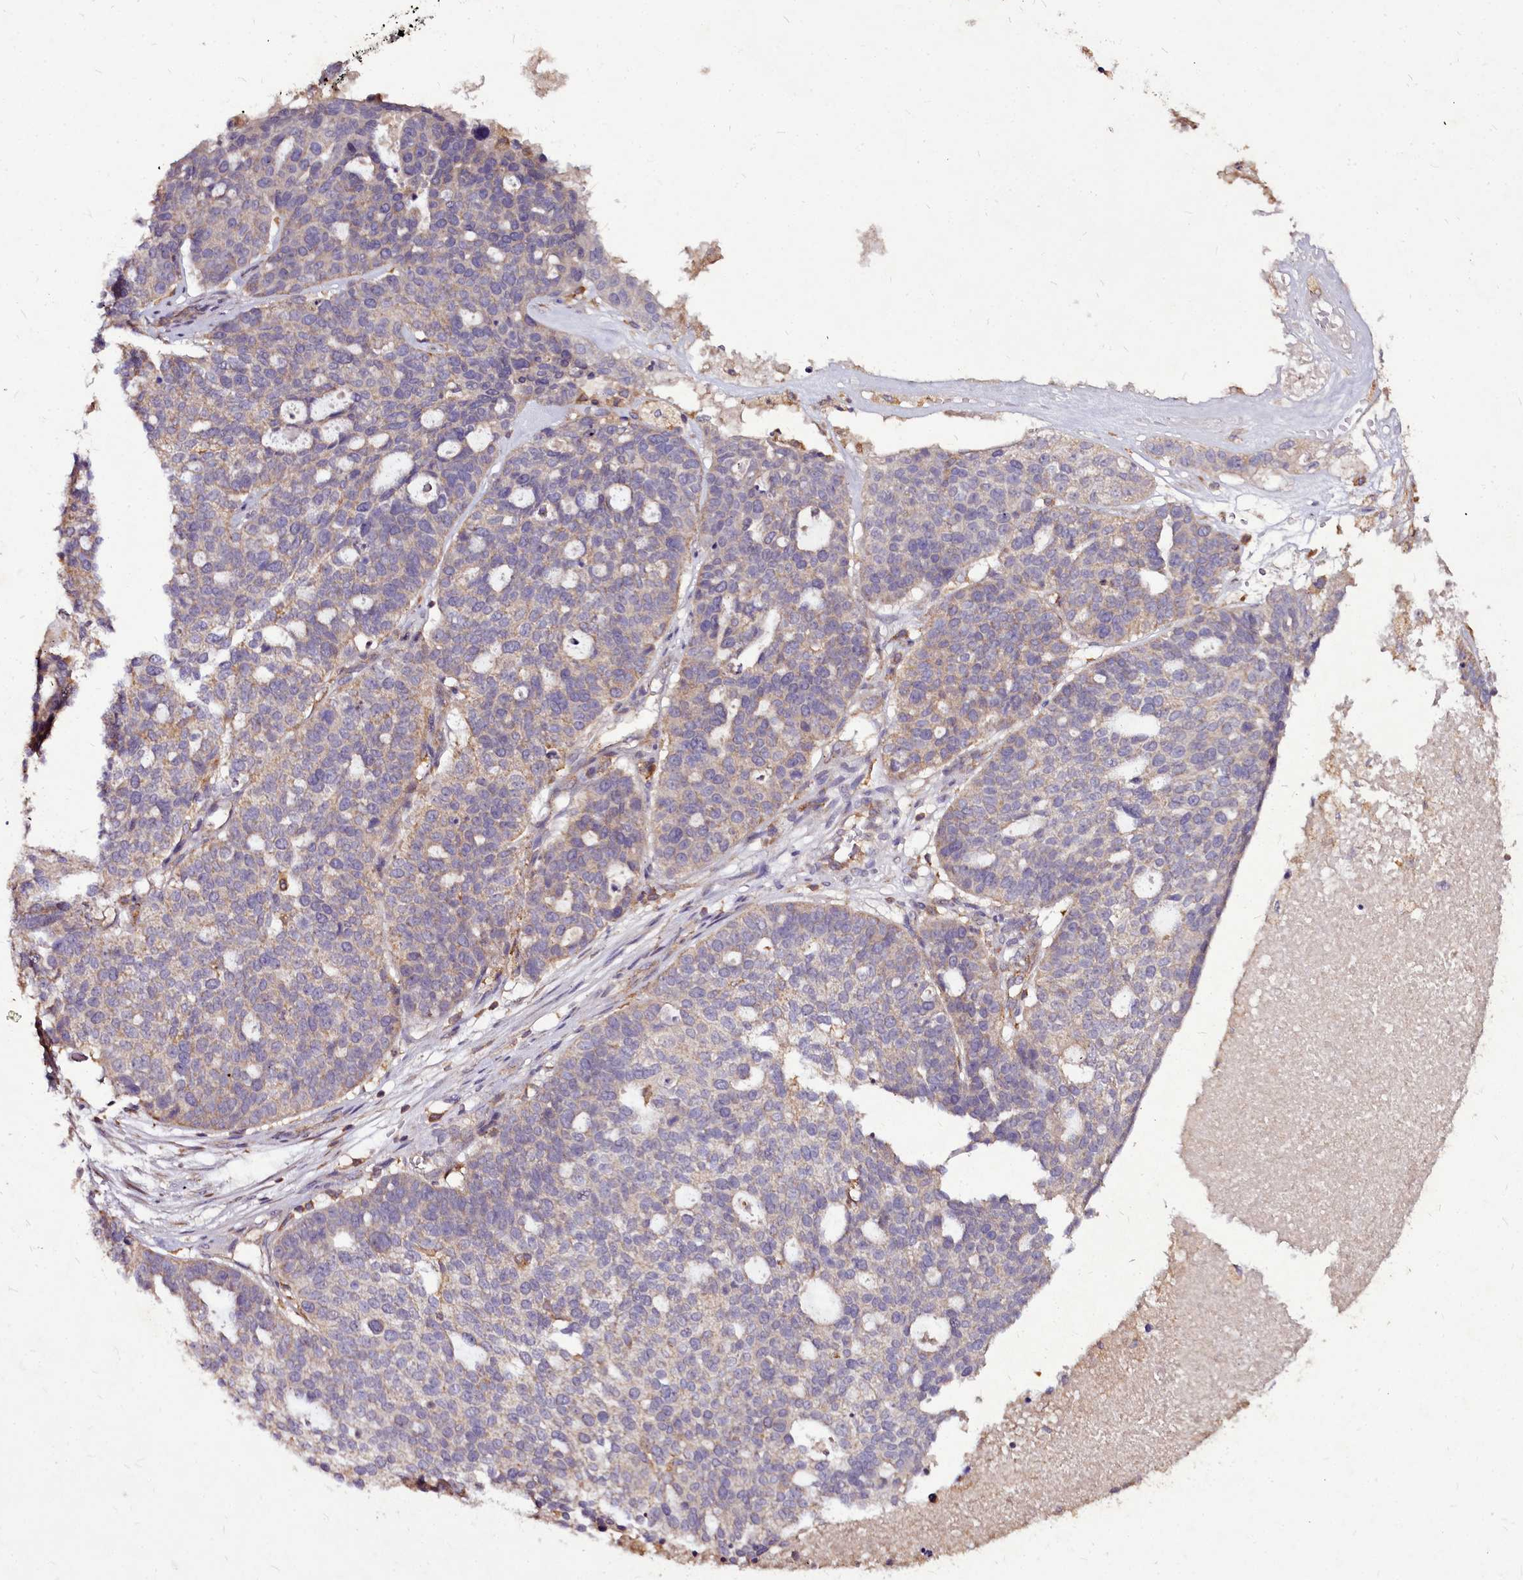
{"staining": {"intensity": "weak", "quantity": "<25%", "location": "cytoplasmic/membranous"}, "tissue": "ovarian cancer", "cell_type": "Tumor cells", "image_type": "cancer", "snomed": [{"axis": "morphology", "description": "Cystadenocarcinoma, serous, NOS"}, {"axis": "topography", "description": "Ovary"}], "caption": "This is a image of immunohistochemistry staining of ovarian cancer, which shows no expression in tumor cells.", "gene": "NCKAP1L", "patient": {"sex": "female", "age": 59}}